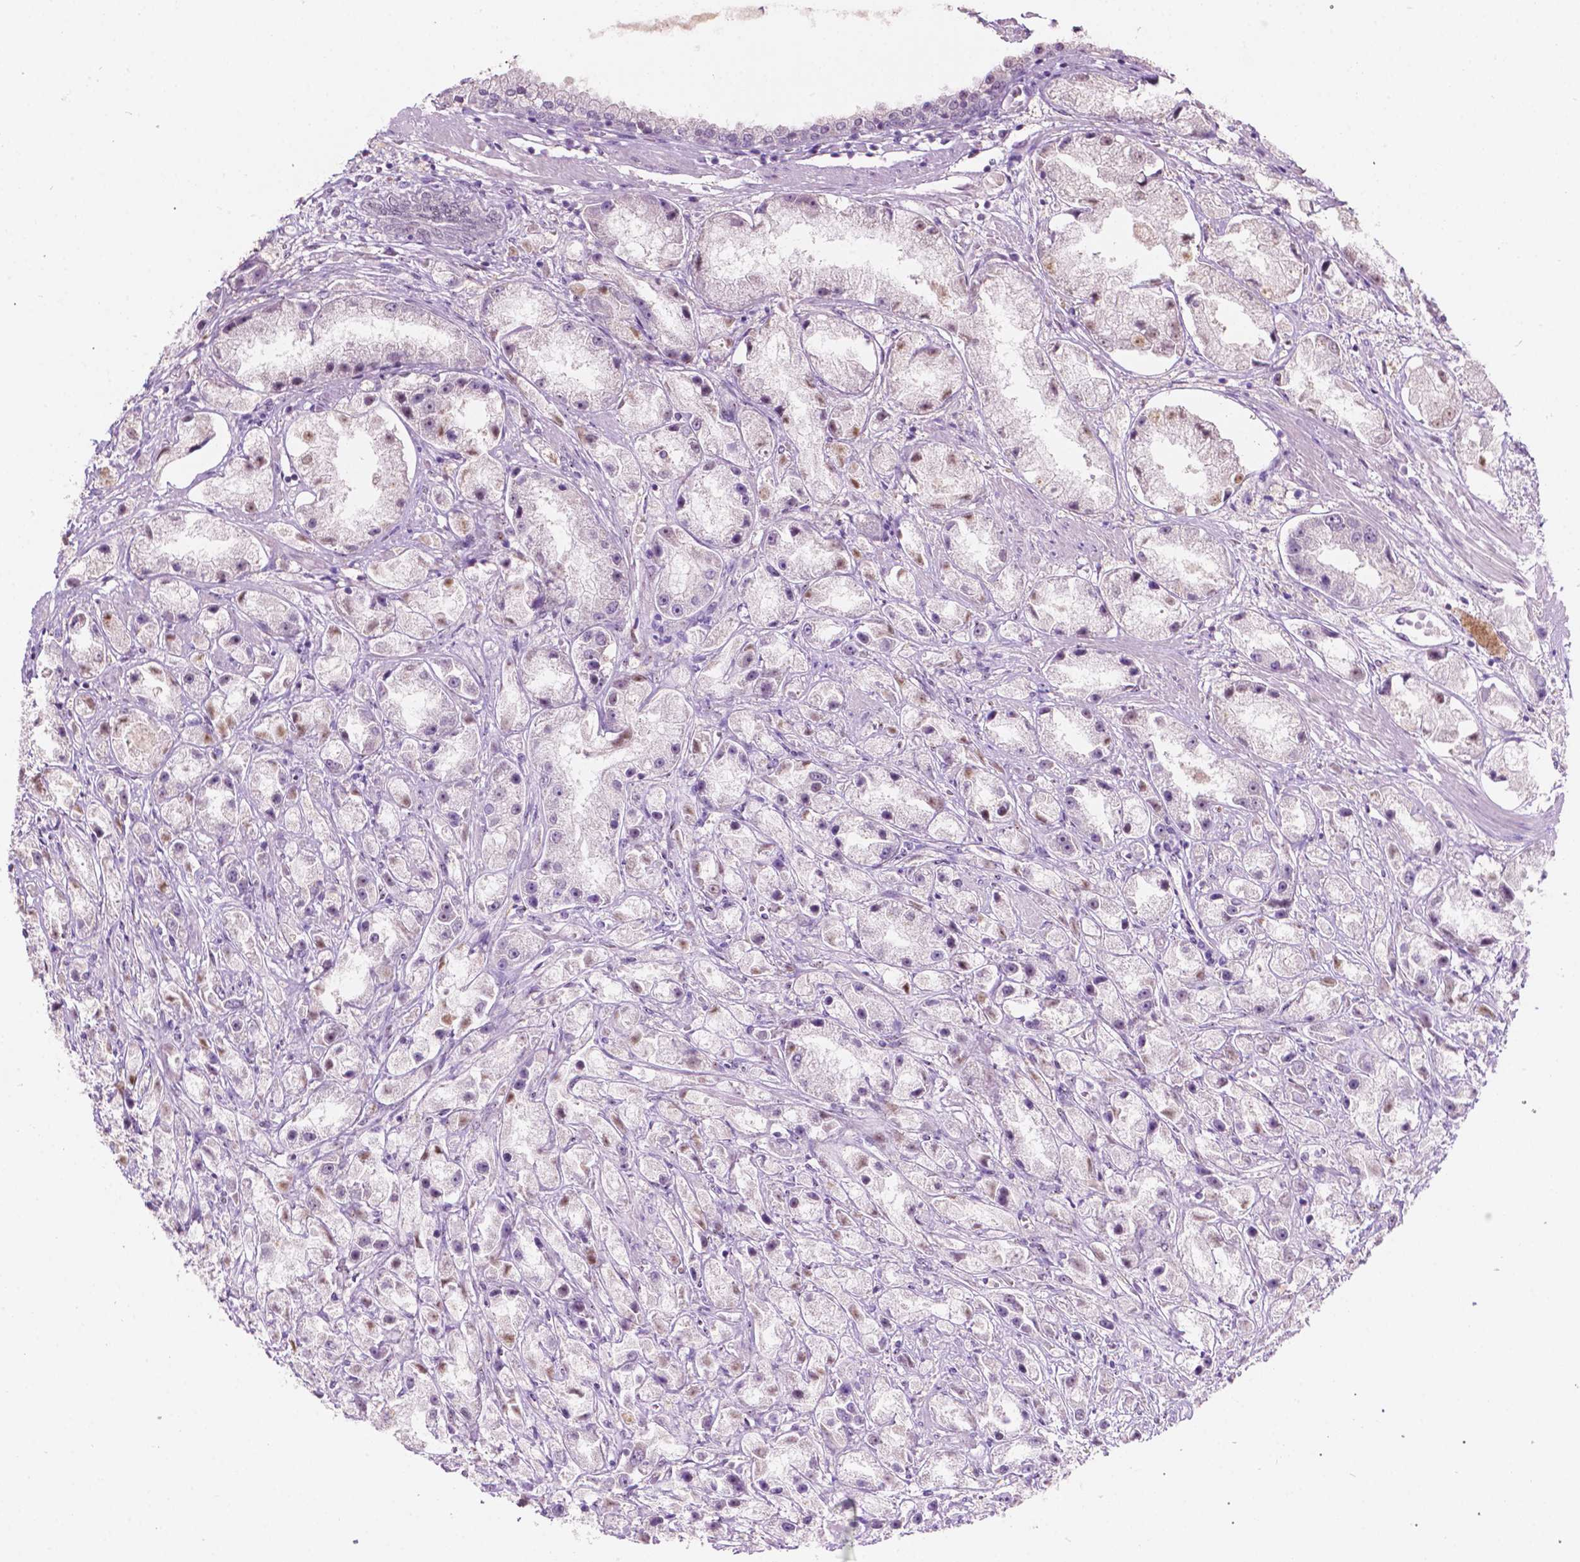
{"staining": {"intensity": "negative", "quantity": "none", "location": "none"}, "tissue": "prostate cancer", "cell_type": "Tumor cells", "image_type": "cancer", "snomed": [{"axis": "morphology", "description": "Adenocarcinoma, High grade"}, {"axis": "topography", "description": "Prostate"}], "caption": "This is a micrograph of immunohistochemistry (IHC) staining of high-grade adenocarcinoma (prostate), which shows no staining in tumor cells. (Stains: DAB IHC with hematoxylin counter stain, Microscopy: brightfield microscopy at high magnification).", "gene": "TM6SF2", "patient": {"sex": "male", "age": 67}}